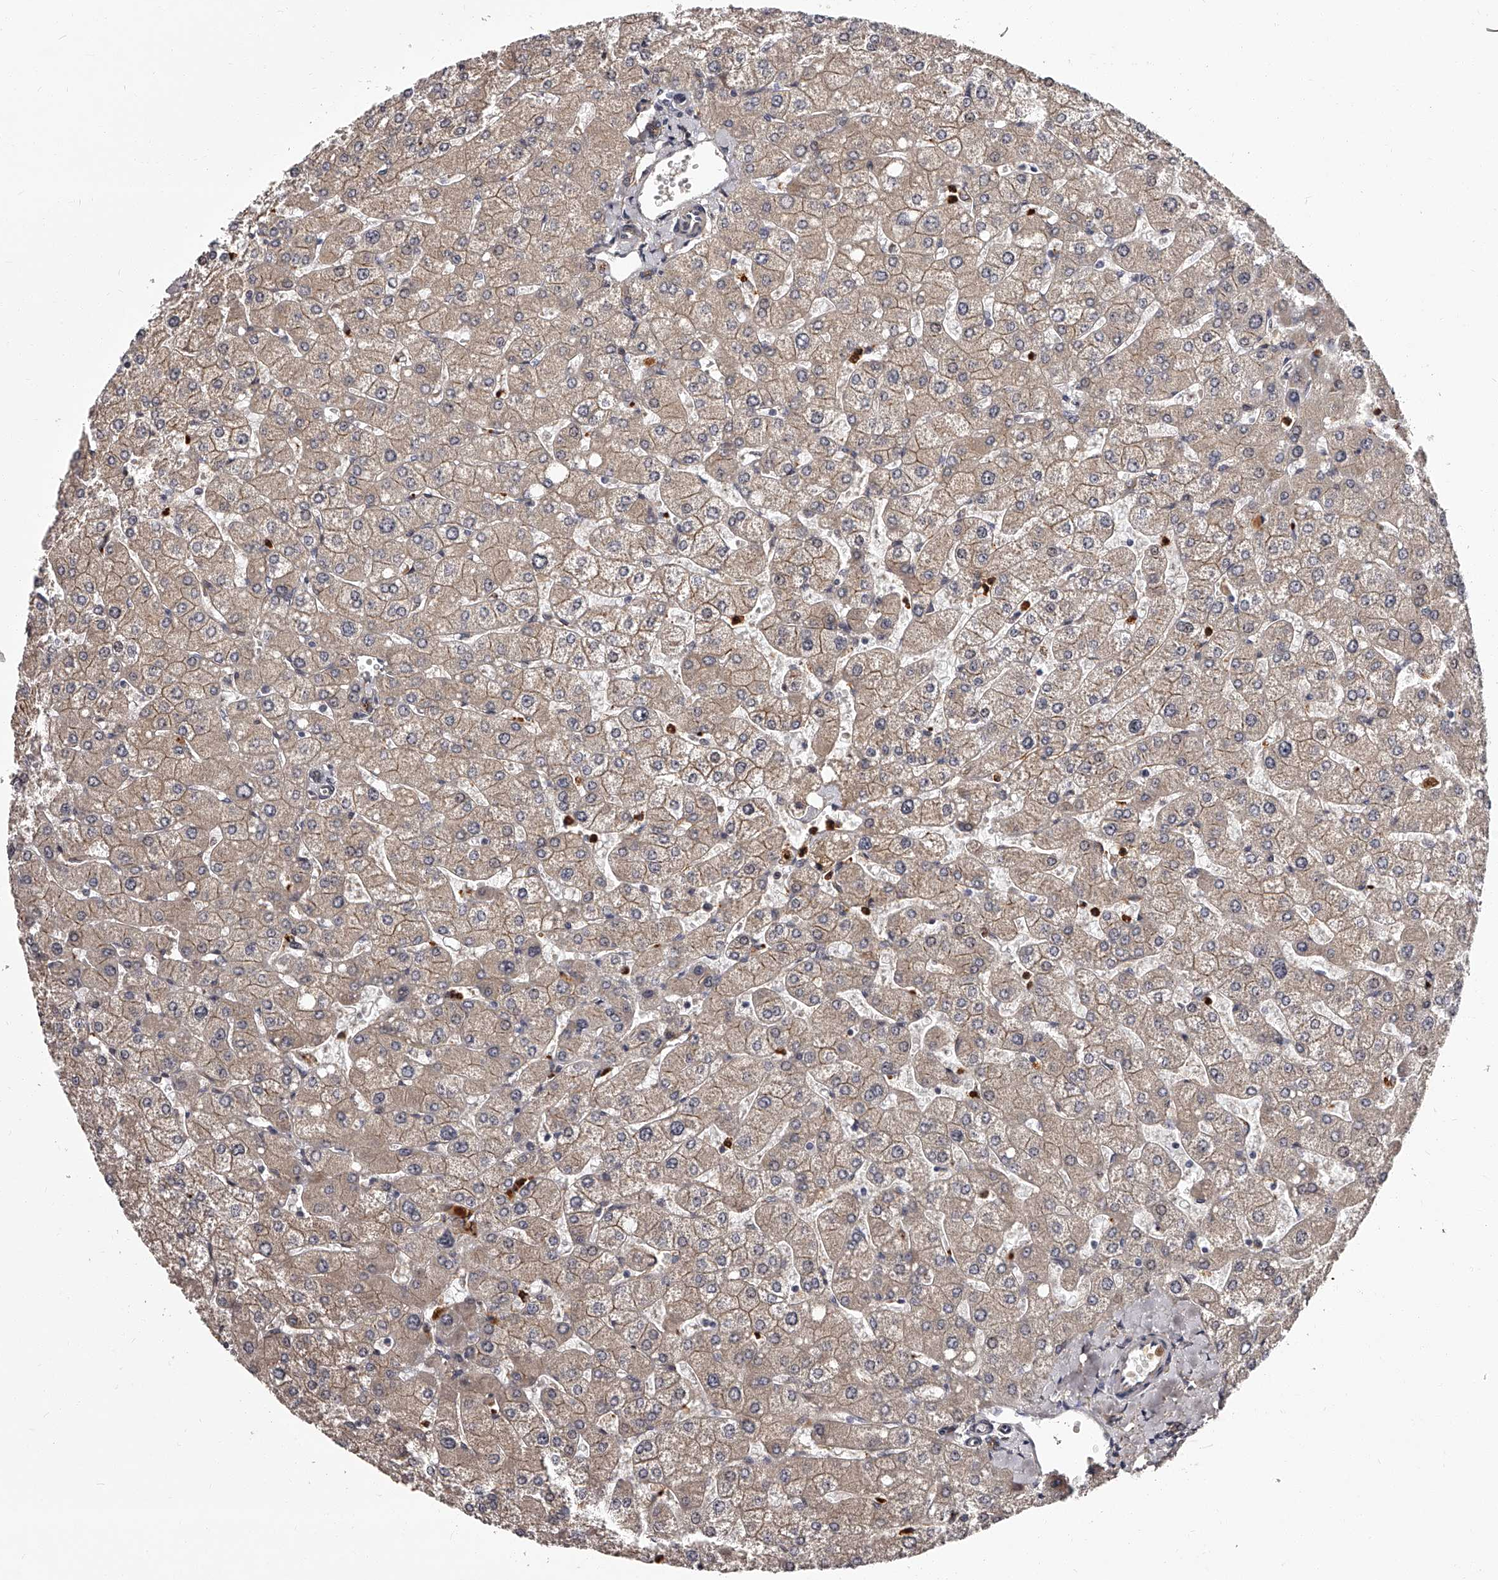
{"staining": {"intensity": "weak", "quantity": "25%-75%", "location": "cytoplasmic/membranous"}, "tissue": "liver", "cell_type": "Cholangiocytes", "image_type": "normal", "snomed": [{"axis": "morphology", "description": "Normal tissue, NOS"}, {"axis": "topography", "description": "Liver"}], "caption": "A brown stain labels weak cytoplasmic/membranous staining of a protein in cholangiocytes of normal liver. The protein of interest is stained brown, and the nuclei are stained in blue (DAB IHC with brightfield microscopy, high magnification).", "gene": "RSC1A1", "patient": {"sex": "male", "age": 55}}